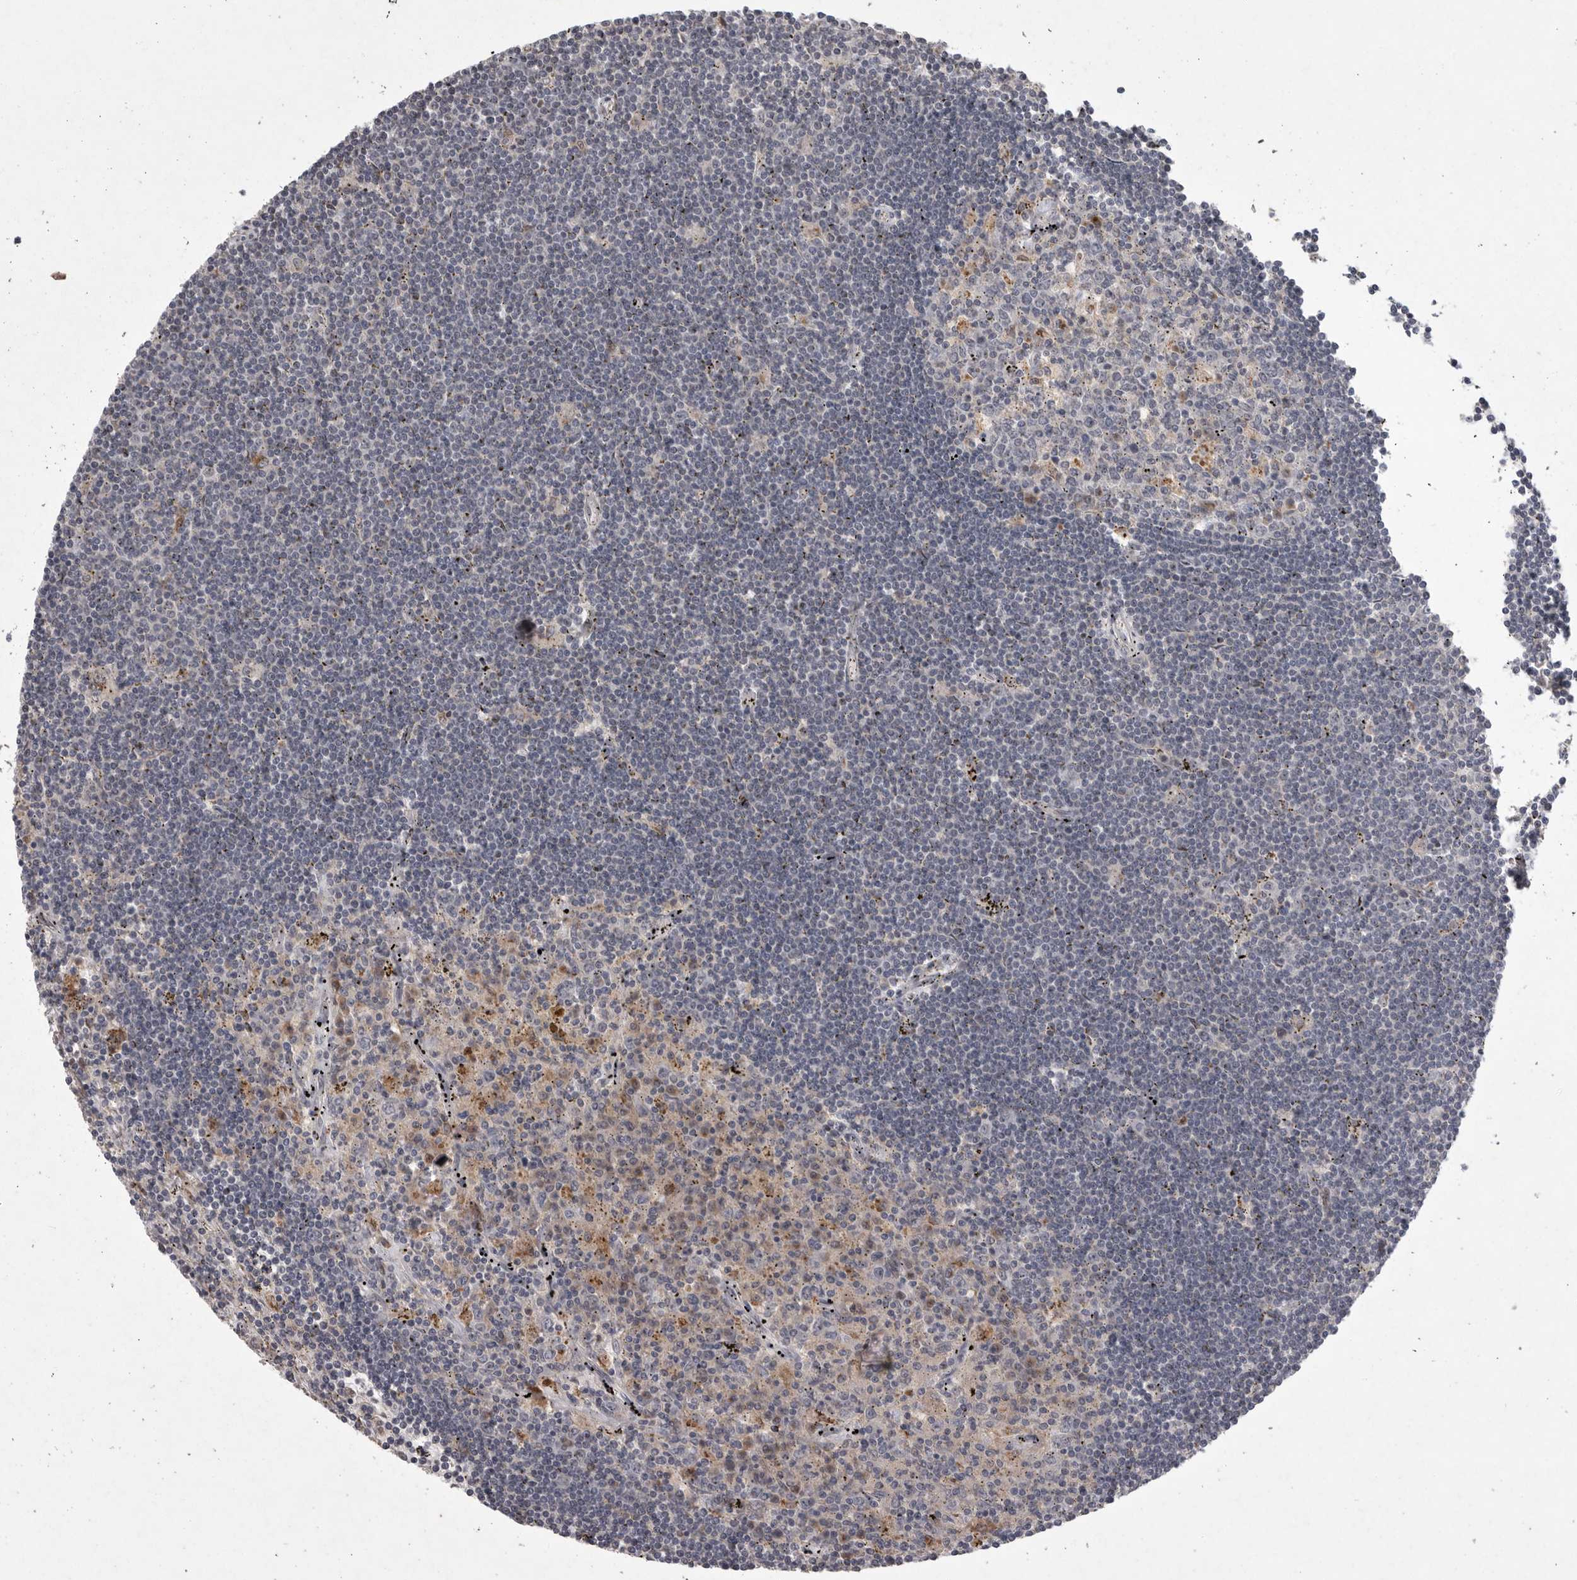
{"staining": {"intensity": "negative", "quantity": "none", "location": "none"}, "tissue": "lymphoma", "cell_type": "Tumor cells", "image_type": "cancer", "snomed": [{"axis": "morphology", "description": "Malignant lymphoma, non-Hodgkin's type, Low grade"}, {"axis": "topography", "description": "Spleen"}], "caption": "An immunohistochemistry image of lymphoma is shown. There is no staining in tumor cells of lymphoma. (DAB (3,3'-diaminobenzidine) immunohistochemistry with hematoxylin counter stain).", "gene": "MAN2A1", "patient": {"sex": "male", "age": 76}}